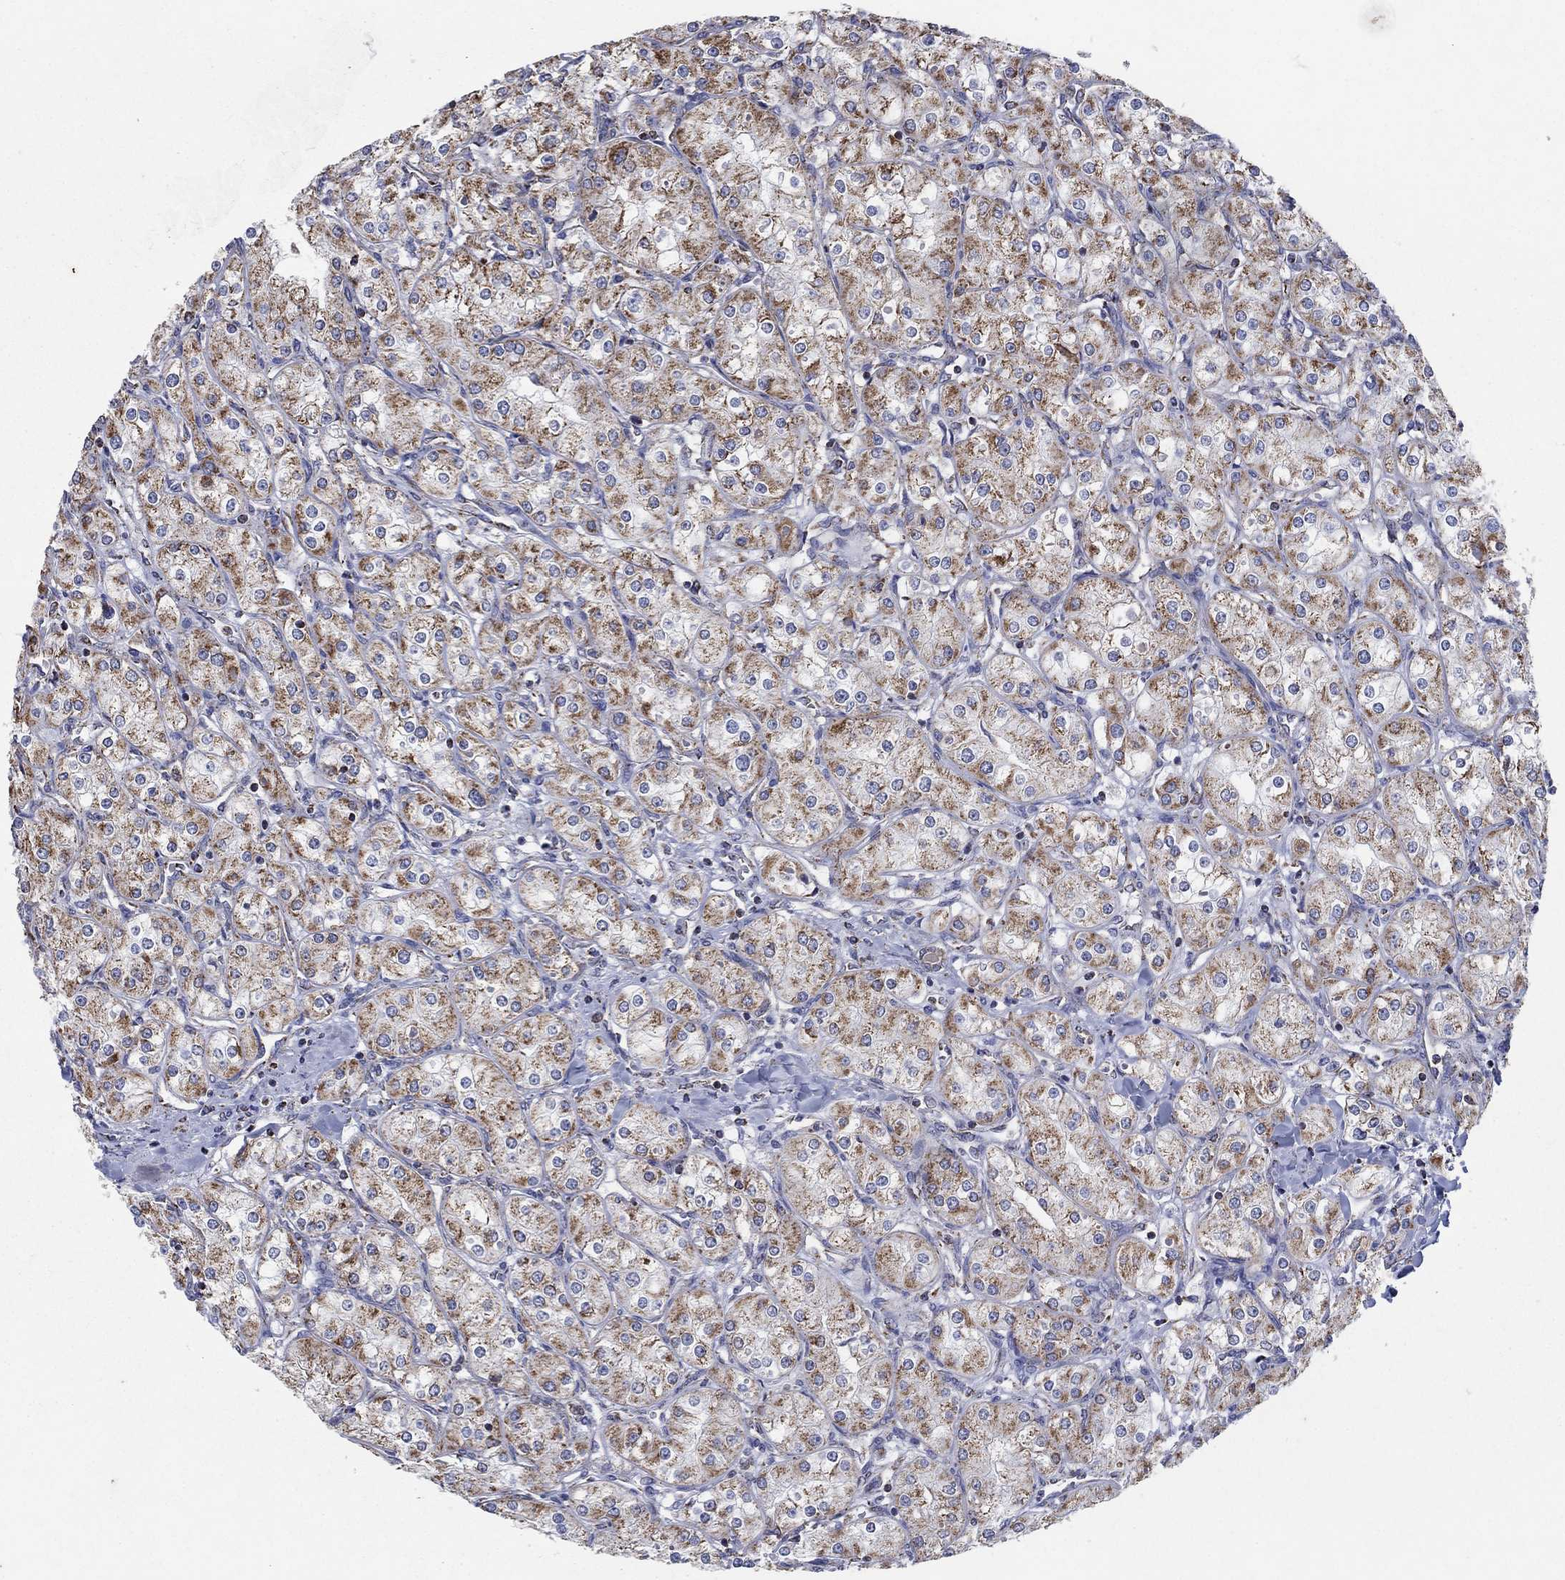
{"staining": {"intensity": "strong", "quantity": "25%-75%", "location": "cytoplasmic/membranous"}, "tissue": "renal cancer", "cell_type": "Tumor cells", "image_type": "cancer", "snomed": [{"axis": "morphology", "description": "Adenocarcinoma, NOS"}, {"axis": "topography", "description": "Kidney"}], "caption": "Renal cancer (adenocarcinoma) tissue displays strong cytoplasmic/membranous staining in about 25%-75% of tumor cells, visualized by immunohistochemistry. Nuclei are stained in blue.", "gene": "C9orf85", "patient": {"sex": "male", "age": 77}}